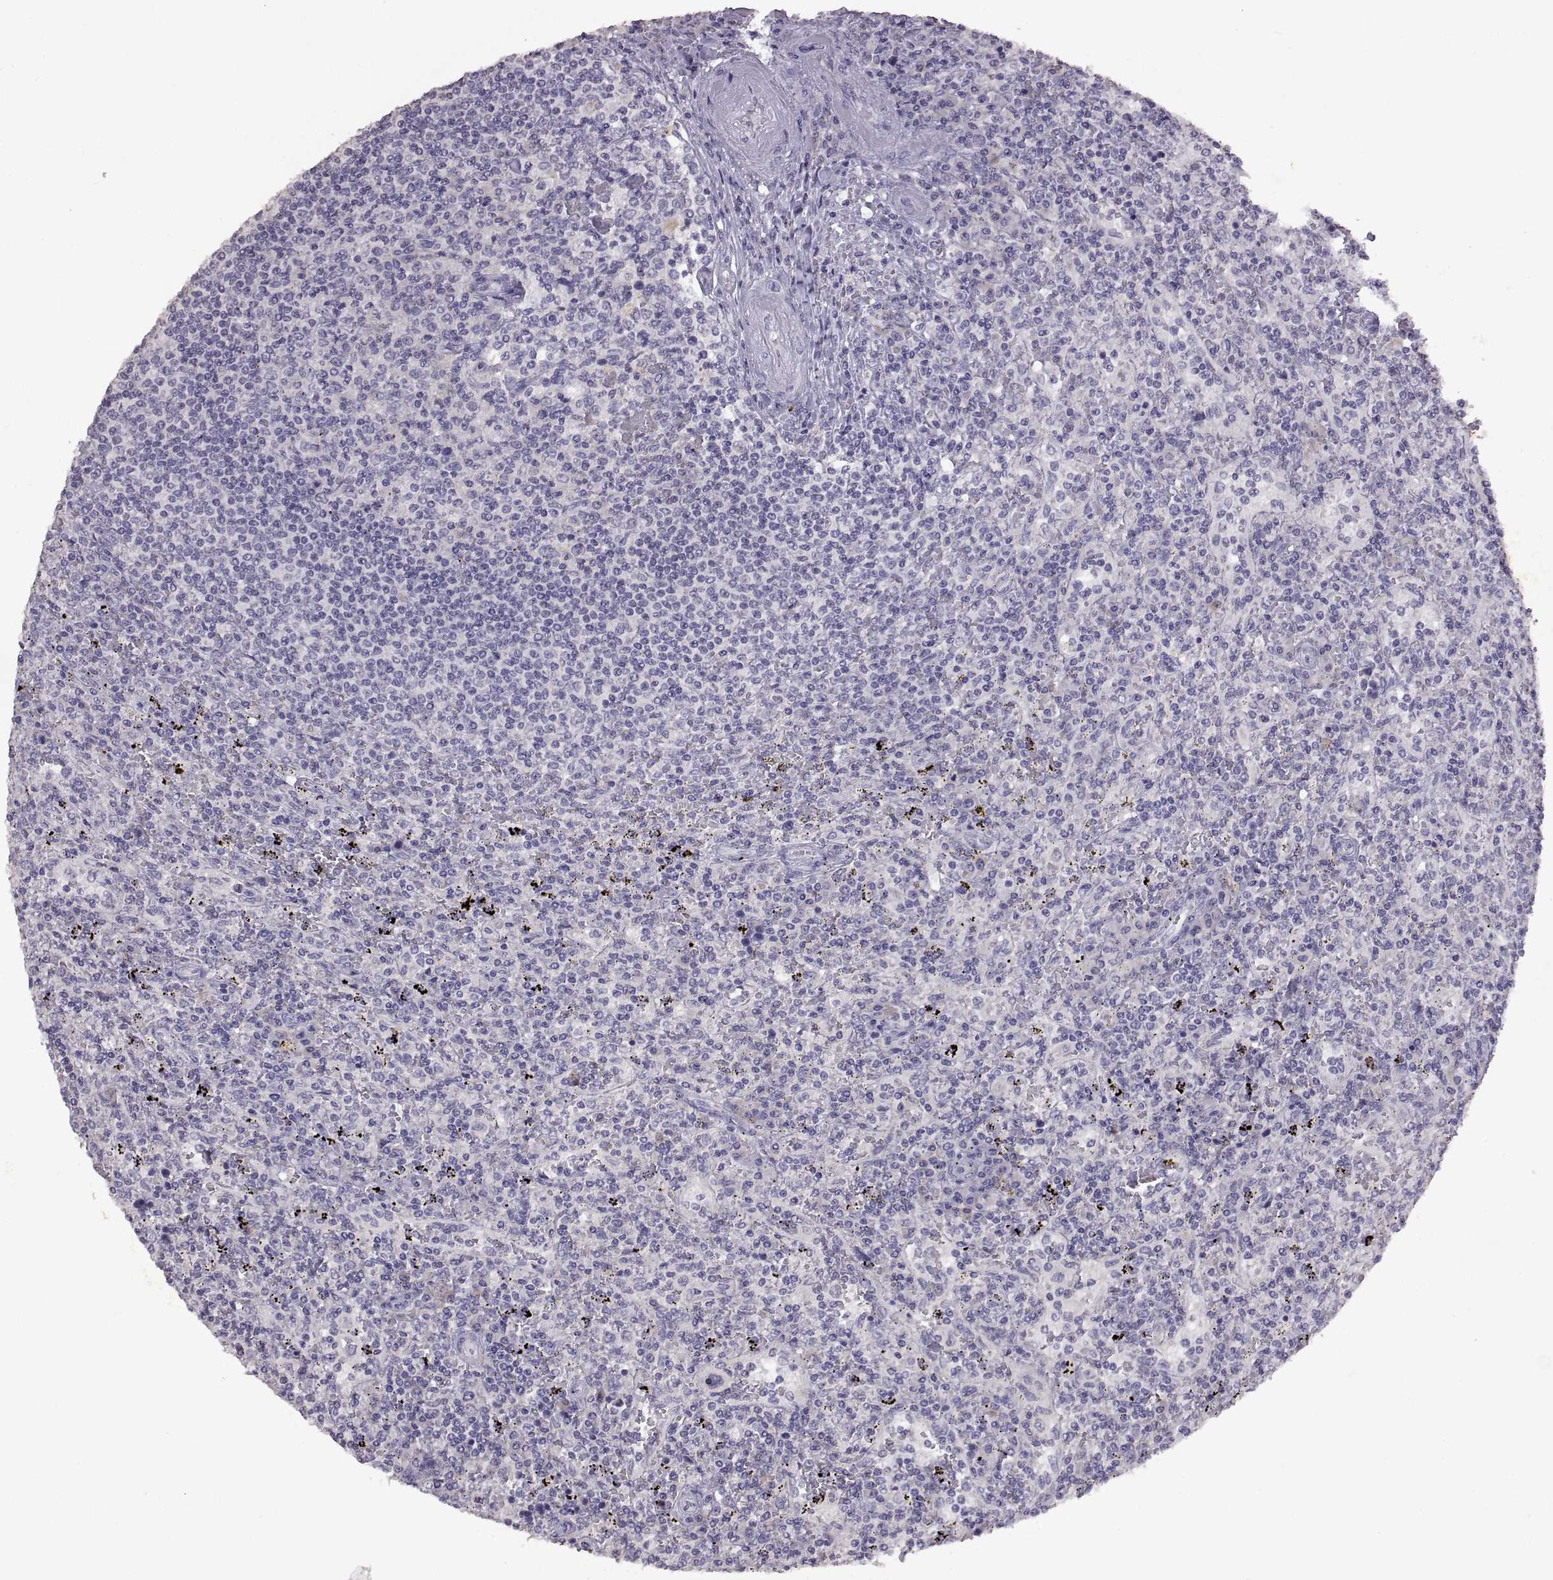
{"staining": {"intensity": "negative", "quantity": "none", "location": "none"}, "tissue": "lymphoma", "cell_type": "Tumor cells", "image_type": "cancer", "snomed": [{"axis": "morphology", "description": "Malignant lymphoma, non-Hodgkin's type, Low grade"}, {"axis": "topography", "description": "Spleen"}], "caption": "This micrograph is of lymphoma stained with immunohistochemistry (IHC) to label a protein in brown with the nuclei are counter-stained blue. There is no positivity in tumor cells.", "gene": "DEFB136", "patient": {"sex": "male", "age": 62}}